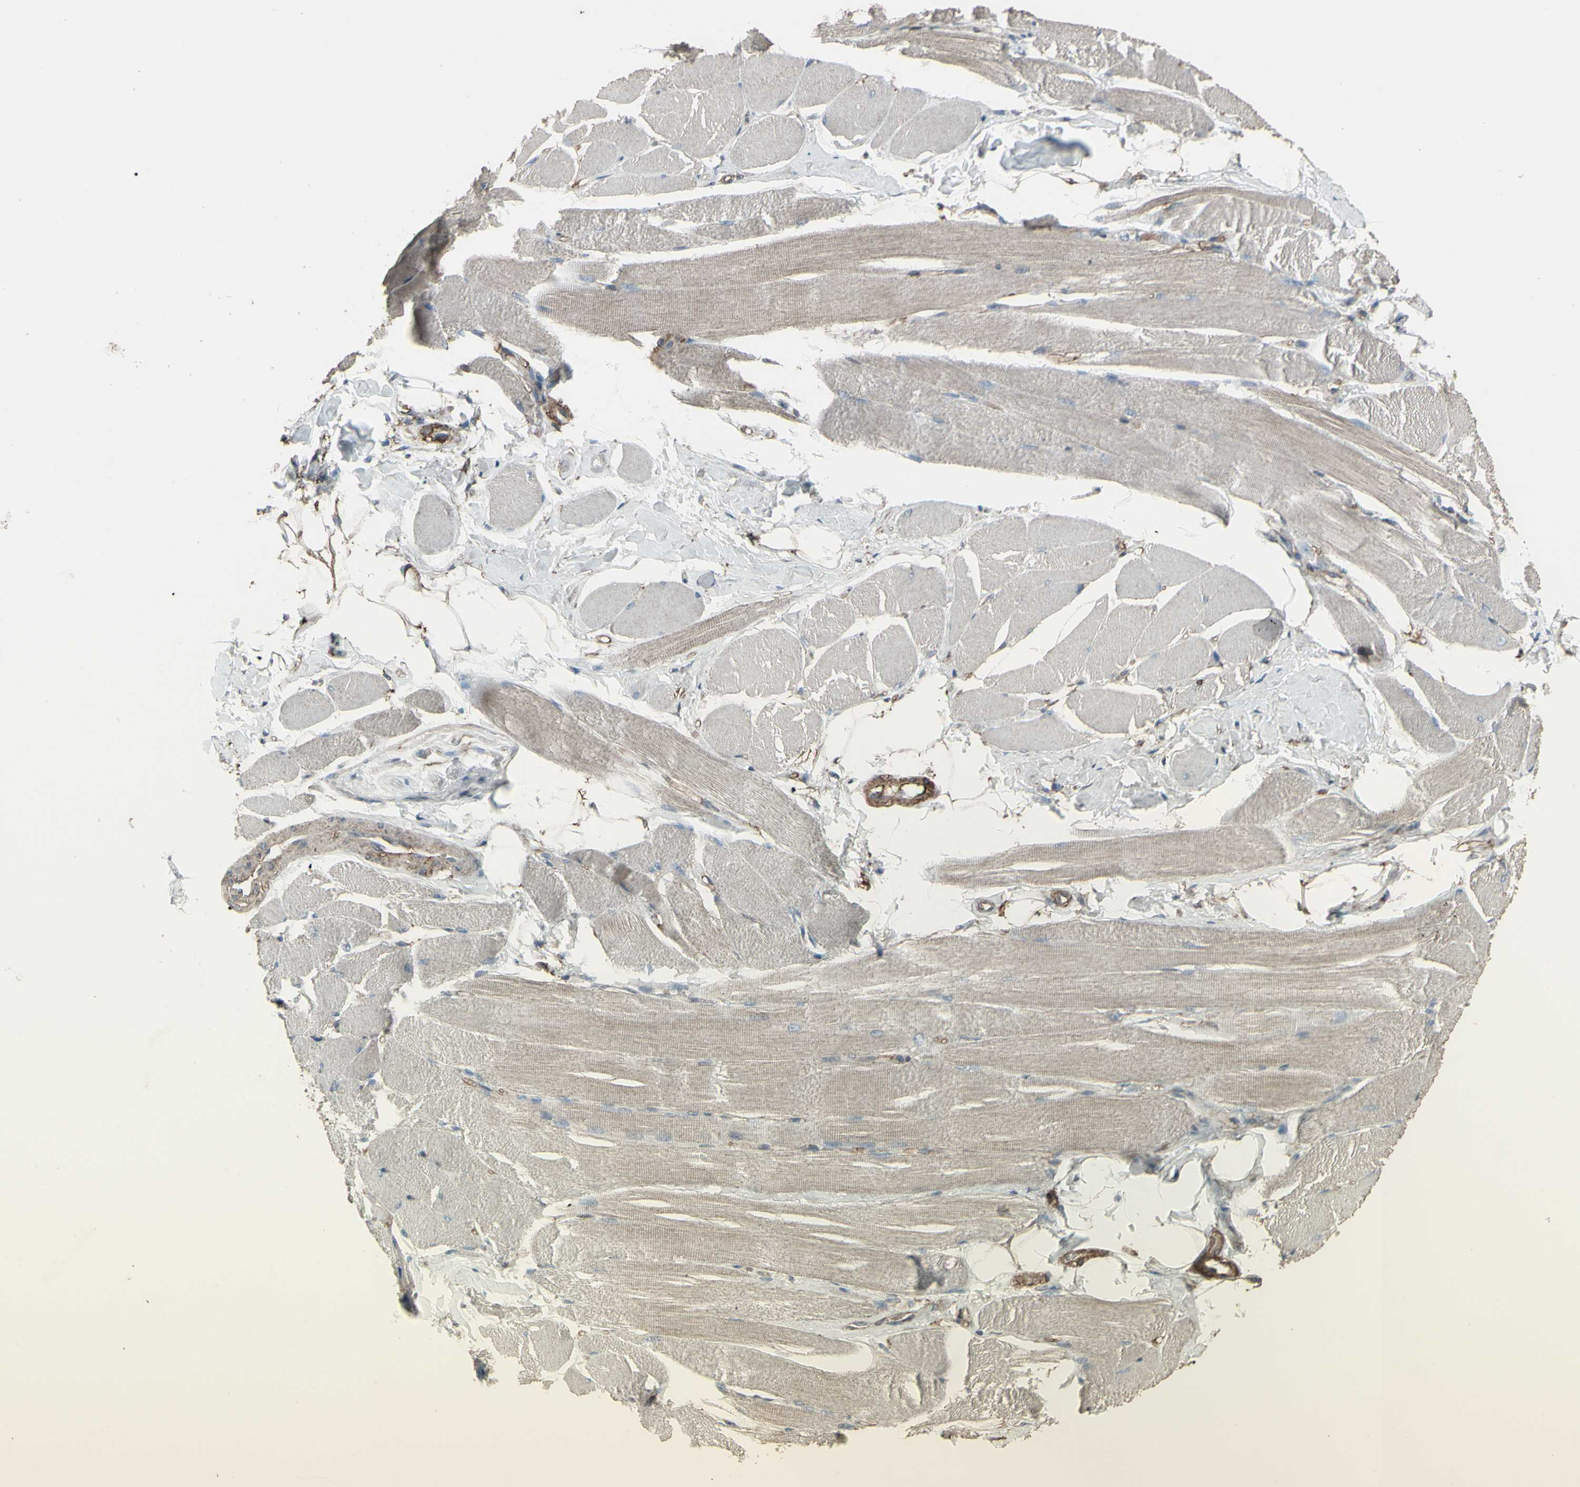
{"staining": {"intensity": "weak", "quantity": "25%-75%", "location": "cytoplasmic/membranous"}, "tissue": "skeletal muscle", "cell_type": "Myocytes", "image_type": "normal", "snomed": [{"axis": "morphology", "description": "Normal tissue, NOS"}, {"axis": "topography", "description": "Skeletal muscle"}, {"axis": "topography", "description": "Peripheral nerve tissue"}], "caption": "Immunohistochemistry of benign skeletal muscle shows low levels of weak cytoplasmic/membranous staining in about 25%-75% of myocytes. (DAB IHC, brown staining for protein, blue staining for nuclei).", "gene": "SMO", "patient": {"sex": "female", "age": 84}}